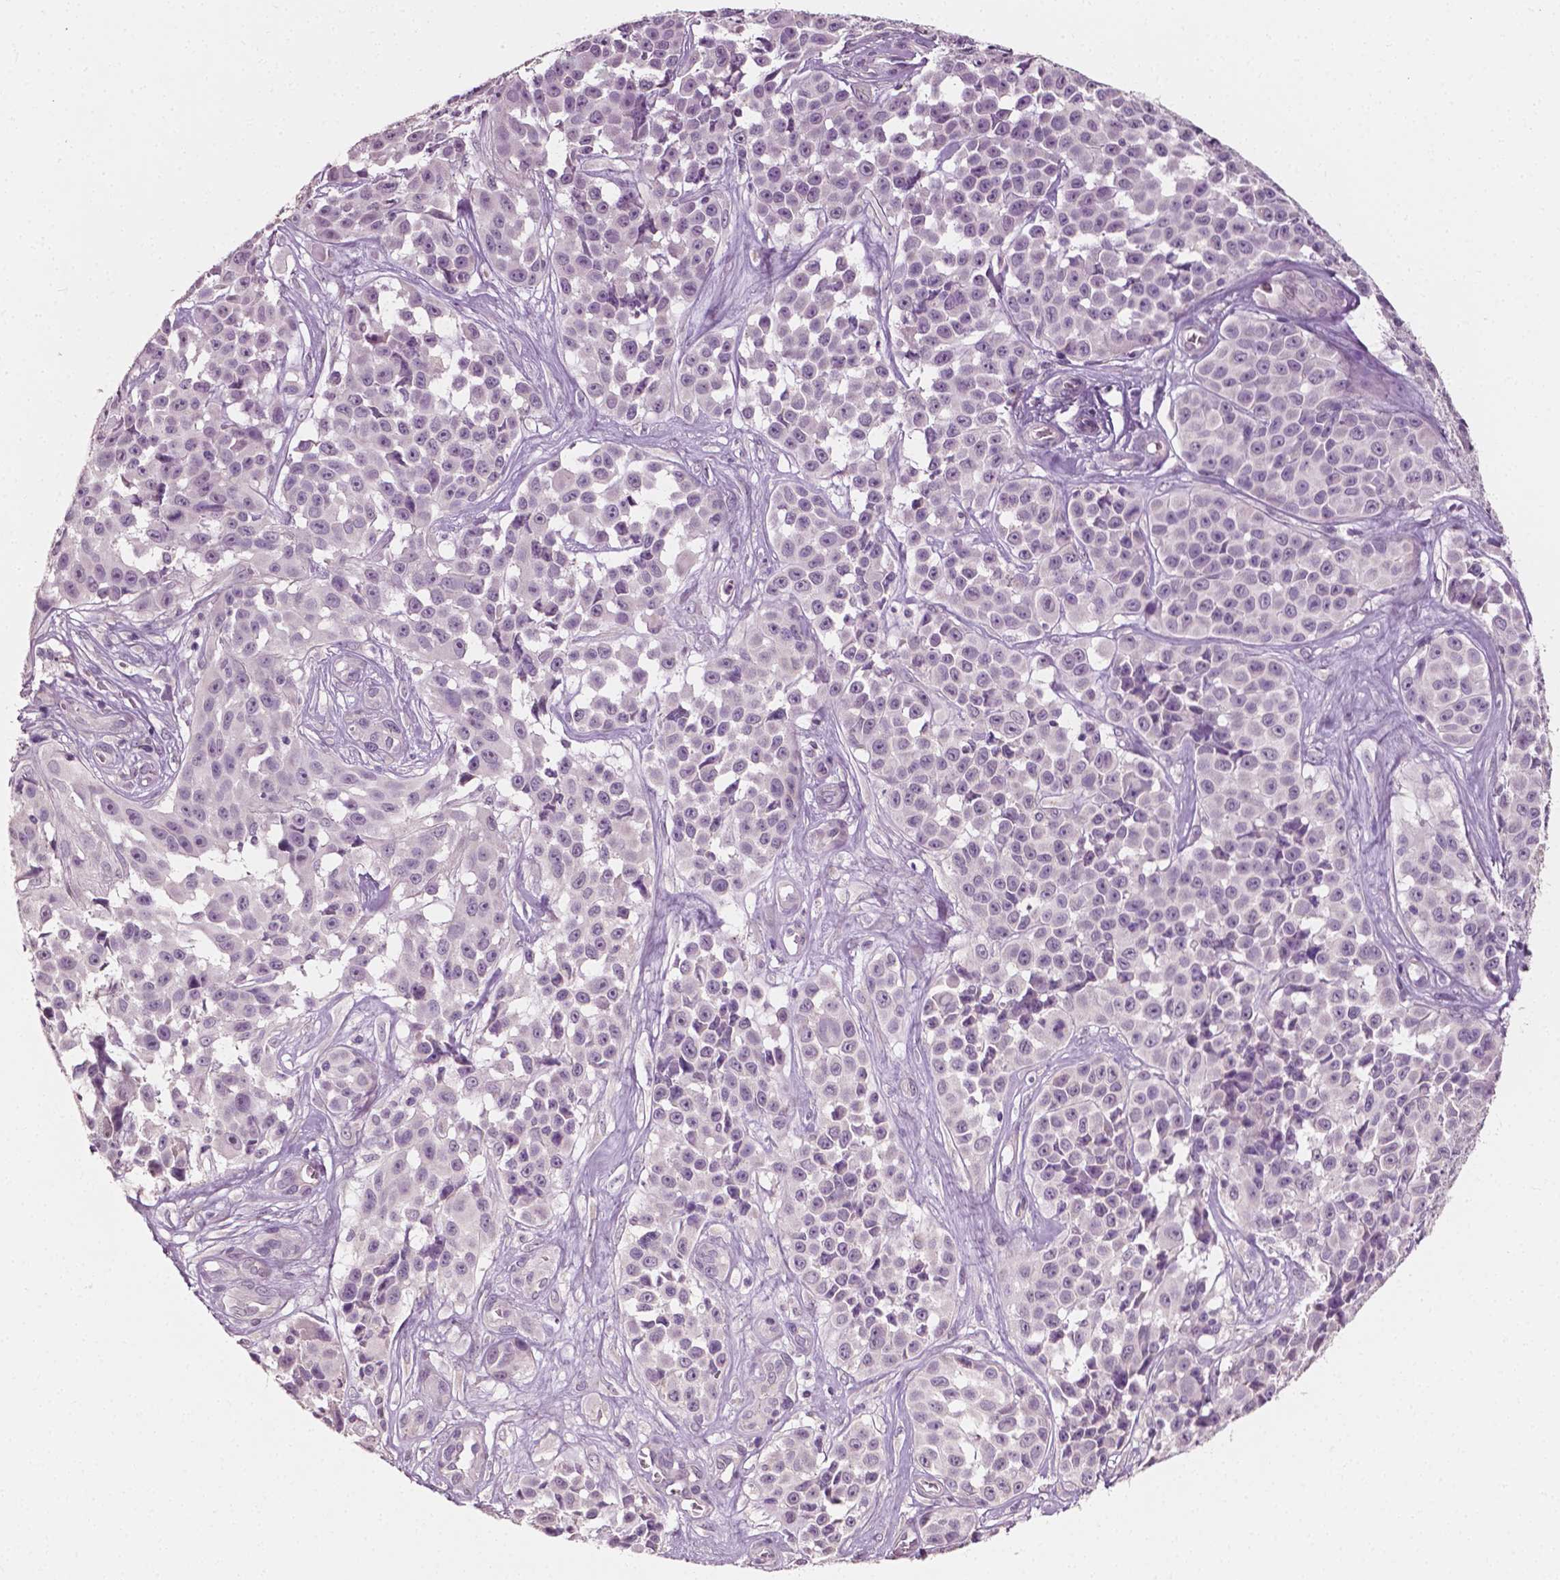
{"staining": {"intensity": "negative", "quantity": "none", "location": "none"}, "tissue": "melanoma", "cell_type": "Tumor cells", "image_type": "cancer", "snomed": [{"axis": "morphology", "description": "Malignant melanoma, NOS"}, {"axis": "topography", "description": "Skin"}], "caption": "Micrograph shows no protein staining in tumor cells of melanoma tissue. Nuclei are stained in blue.", "gene": "PLA2R1", "patient": {"sex": "female", "age": 88}}